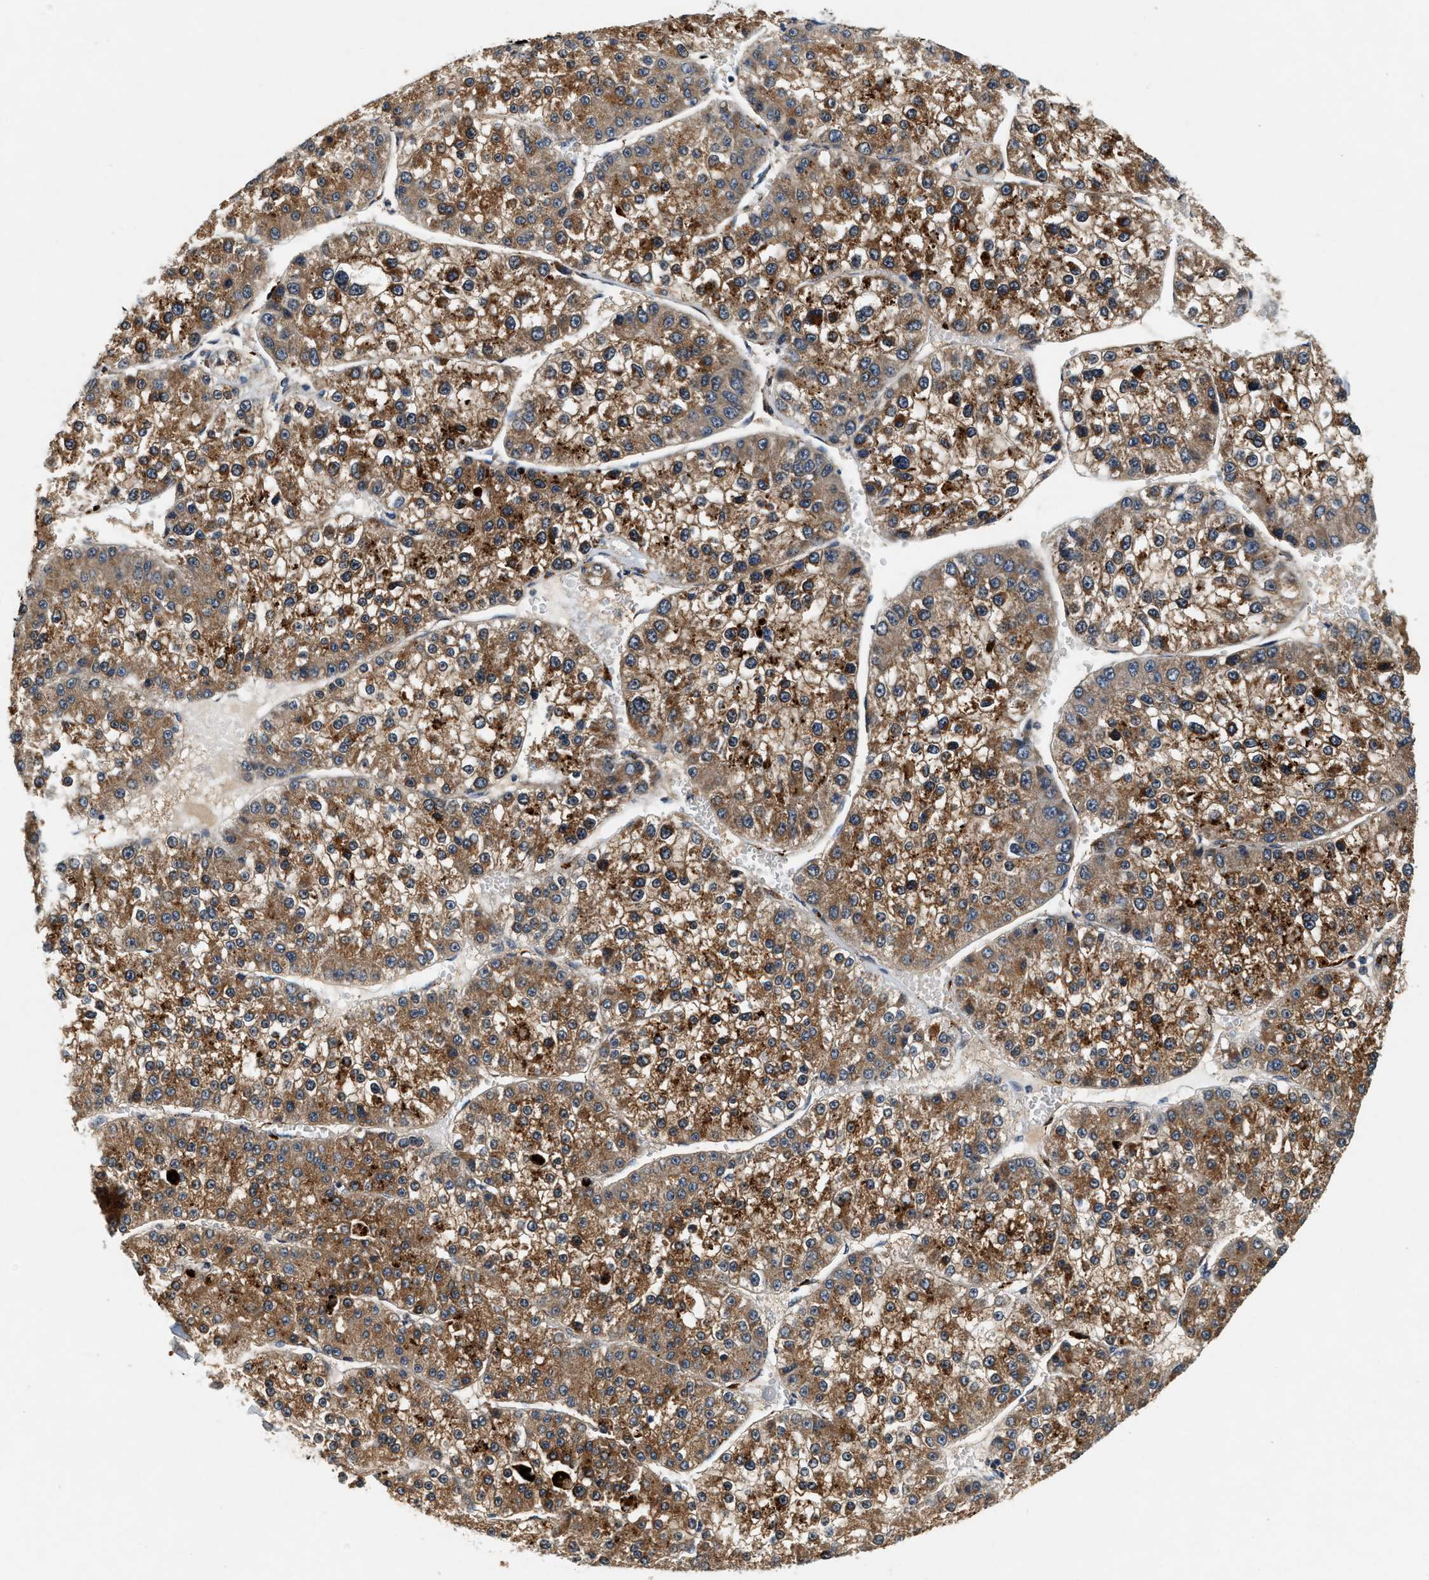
{"staining": {"intensity": "strong", "quantity": ">75%", "location": "cytoplasmic/membranous"}, "tissue": "liver cancer", "cell_type": "Tumor cells", "image_type": "cancer", "snomed": [{"axis": "morphology", "description": "Carcinoma, Hepatocellular, NOS"}, {"axis": "topography", "description": "Liver"}], "caption": "Immunohistochemistry (IHC) photomicrograph of liver cancer stained for a protein (brown), which exhibits high levels of strong cytoplasmic/membranous staining in approximately >75% of tumor cells.", "gene": "DUSP10", "patient": {"sex": "female", "age": 73}}